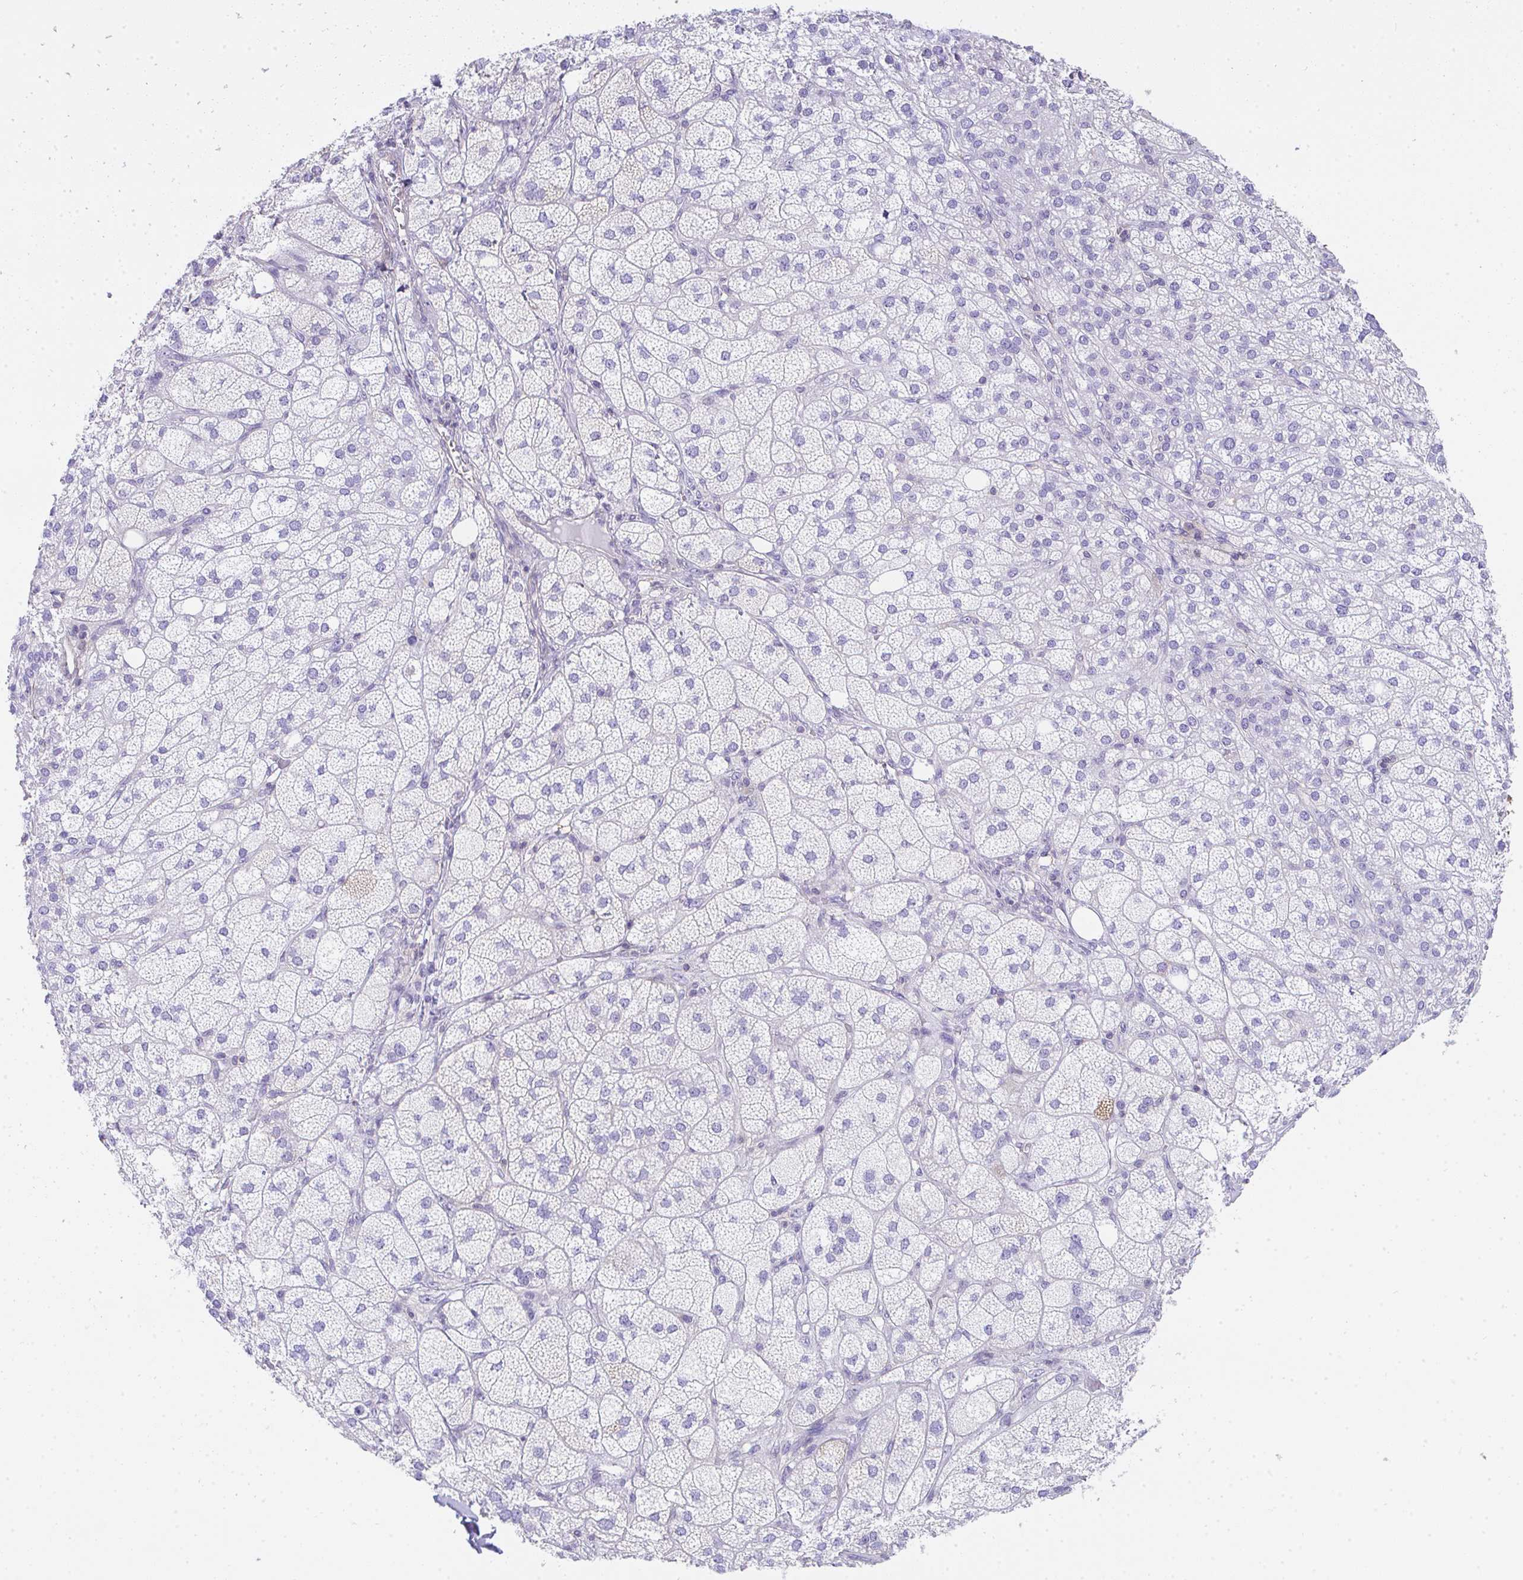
{"staining": {"intensity": "weak", "quantity": "<25%", "location": "cytoplasmic/membranous"}, "tissue": "adrenal gland", "cell_type": "Glandular cells", "image_type": "normal", "snomed": [{"axis": "morphology", "description": "Normal tissue, NOS"}, {"axis": "topography", "description": "Adrenal gland"}], "caption": "Immunohistochemistry (IHC) photomicrograph of unremarkable adrenal gland: human adrenal gland stained with DAB (3,3'-diaminobenzidine) demonstrates no significant protein positivity in glandular cells.", "gene": "TNFAIP8", "patient": {"sex": "female", "age": 60}}